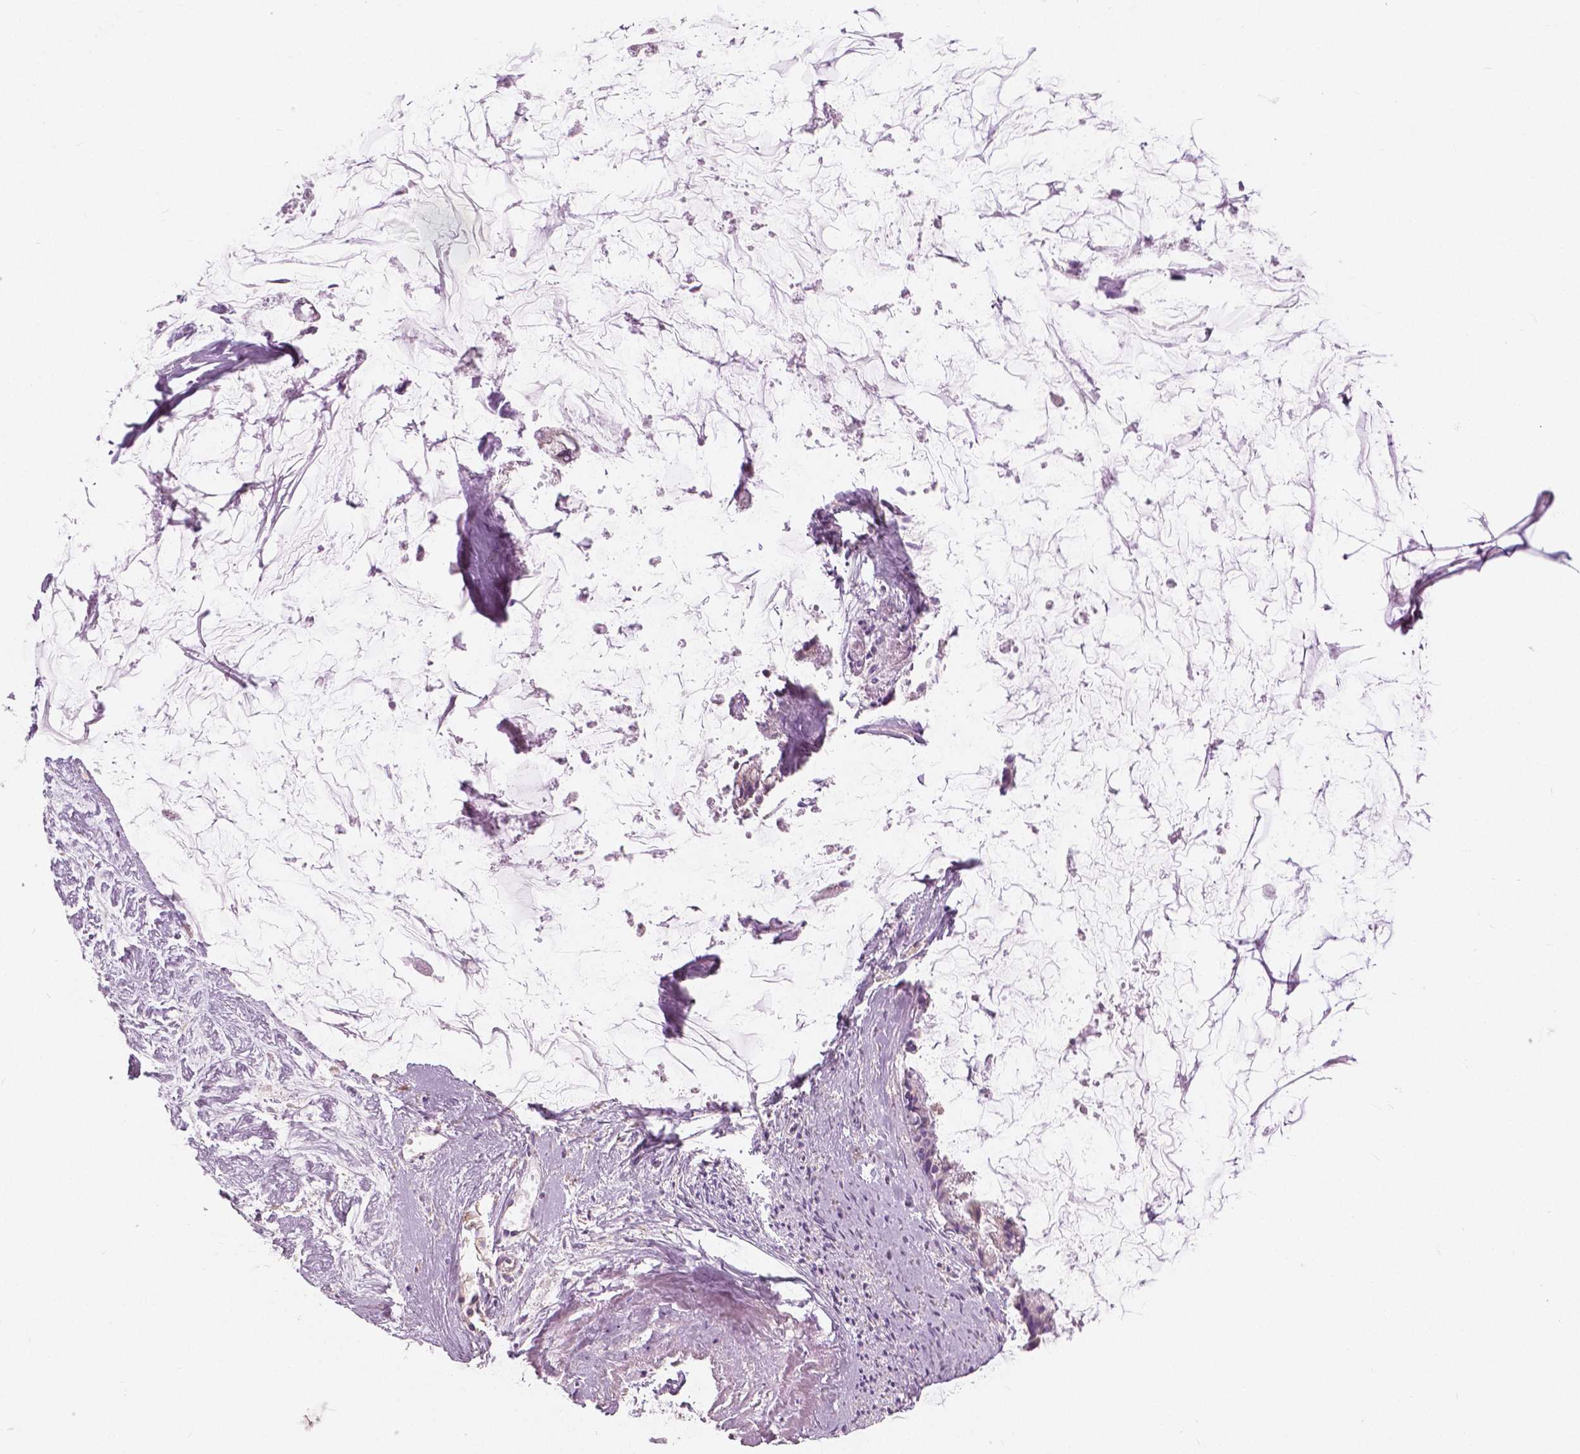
{"staining": {"intensity": "negative", "quantity": "none", "location": "none"}, "tissue": "ovarian cancer", "cell_type": "Tumor cells", "image_type": "cancer", "snomed": [{"axis": "morphology", "description": "Cystadenocarcinoma, mucinous, NOS"}, {"axis": "topography", "description": "Ovary"}], "caption": "Immunohistochemistry (IHC) of ovarian cancer (mucinous cystadenocarcinoma) demonstrates no expression in tumor cells.", "gene": "CXCR2", "patient": {"sex": "female", "age": 90}}